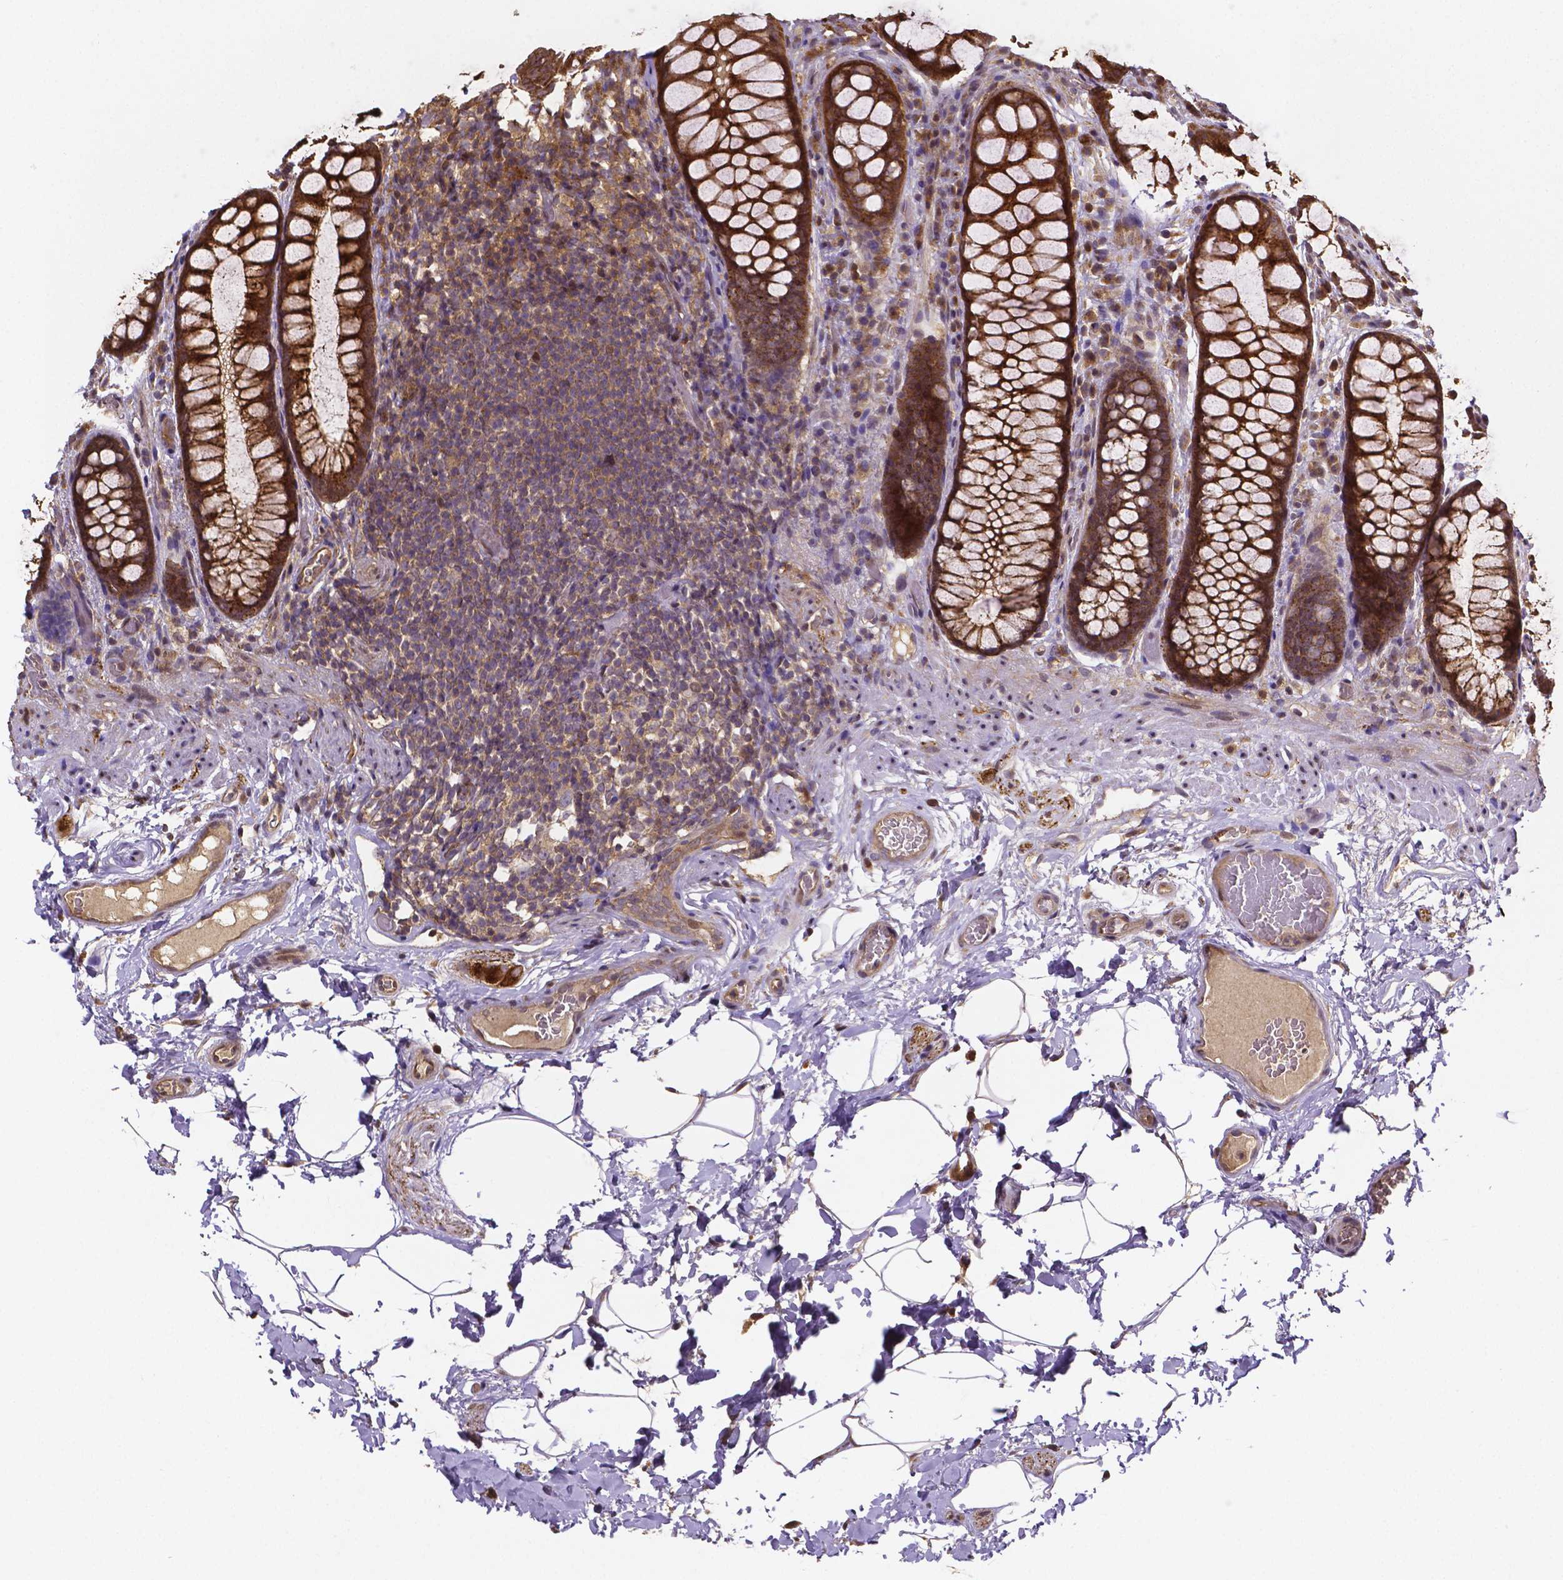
{"staining": {"intensity": "strong", "quantity": ">75%", "location": "cytoplasmic/membranous"}, "tissue": "rectum", "cell_type": "Glandular cells", "image_type": "normal", "snomed": [{"axis": "morphology", "description": "Normal tissue, NOS"}, {"axis": "topography", "description": "Rectum"}], "caption": "This is an image of immunohistochemistry (IHC) staining of unremarkable rectum, which shows strong staining in the cytoplasmic/membranous of glandular cells.", "gene": "RNF123", "patient": {"sex": "female", "age": 62}}